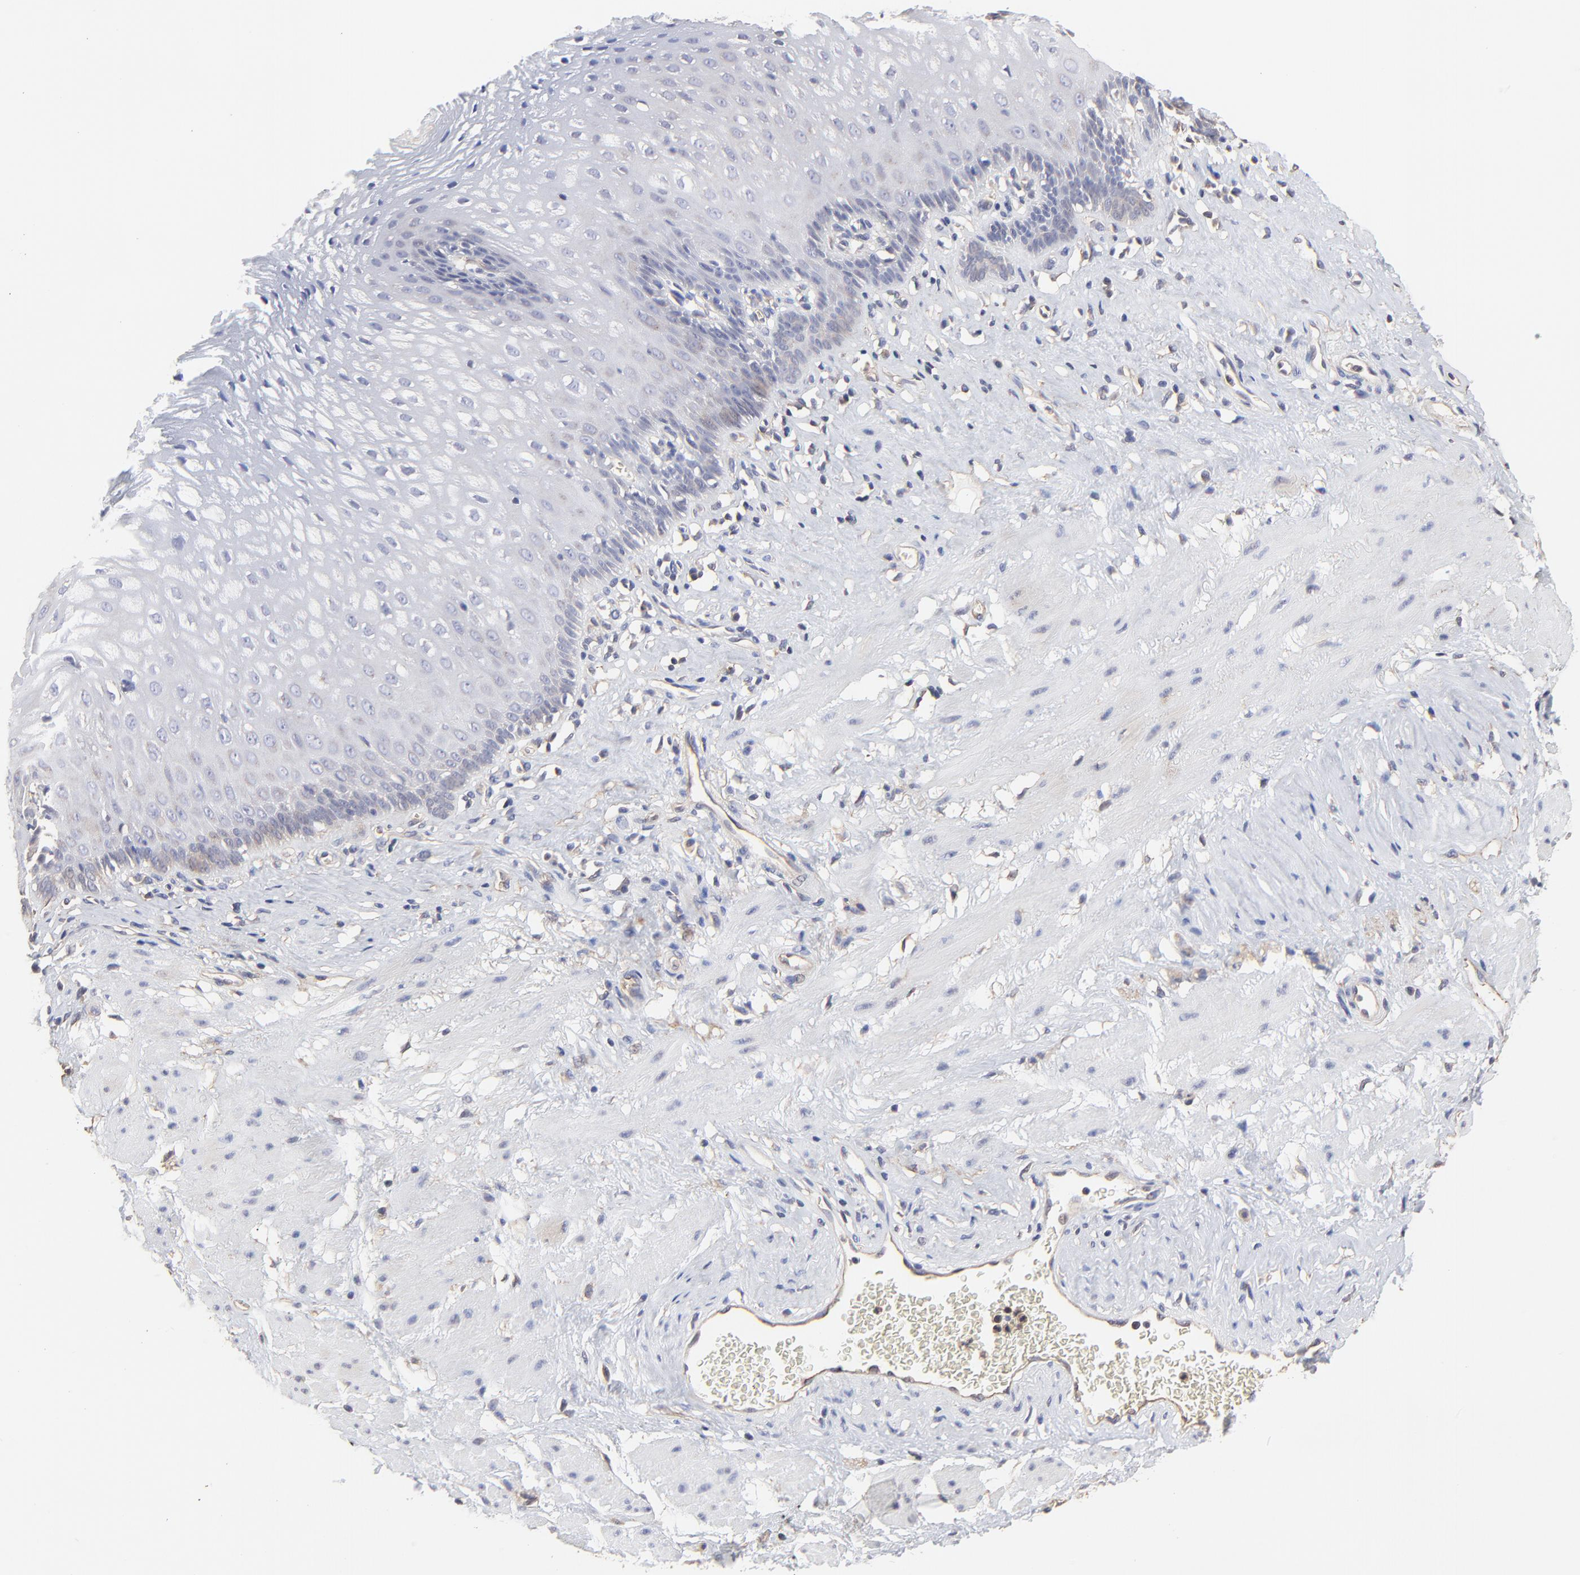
{"staining": {"intensity": "weak", "quantity": "<25%", "location": "cytoplasmic/membranous"}, "tissue": "esophagus", "cell_type": "Squamous epithelial cells", "image_type": "normal", "snomed": [{"axis": "morphology", "description": "Normal tissue, NOS"}, {"axis": "topography", "description": "Esophagus"}], "caption": "Immunohistochemistry (IHC) photomicrograph of unremarkable human esophagus stained for a protein (brown), which exhibits no staining in squamous epithelial cells.", "gene": "ARMT1", "patient": {"sex": "female", "age": 70}}